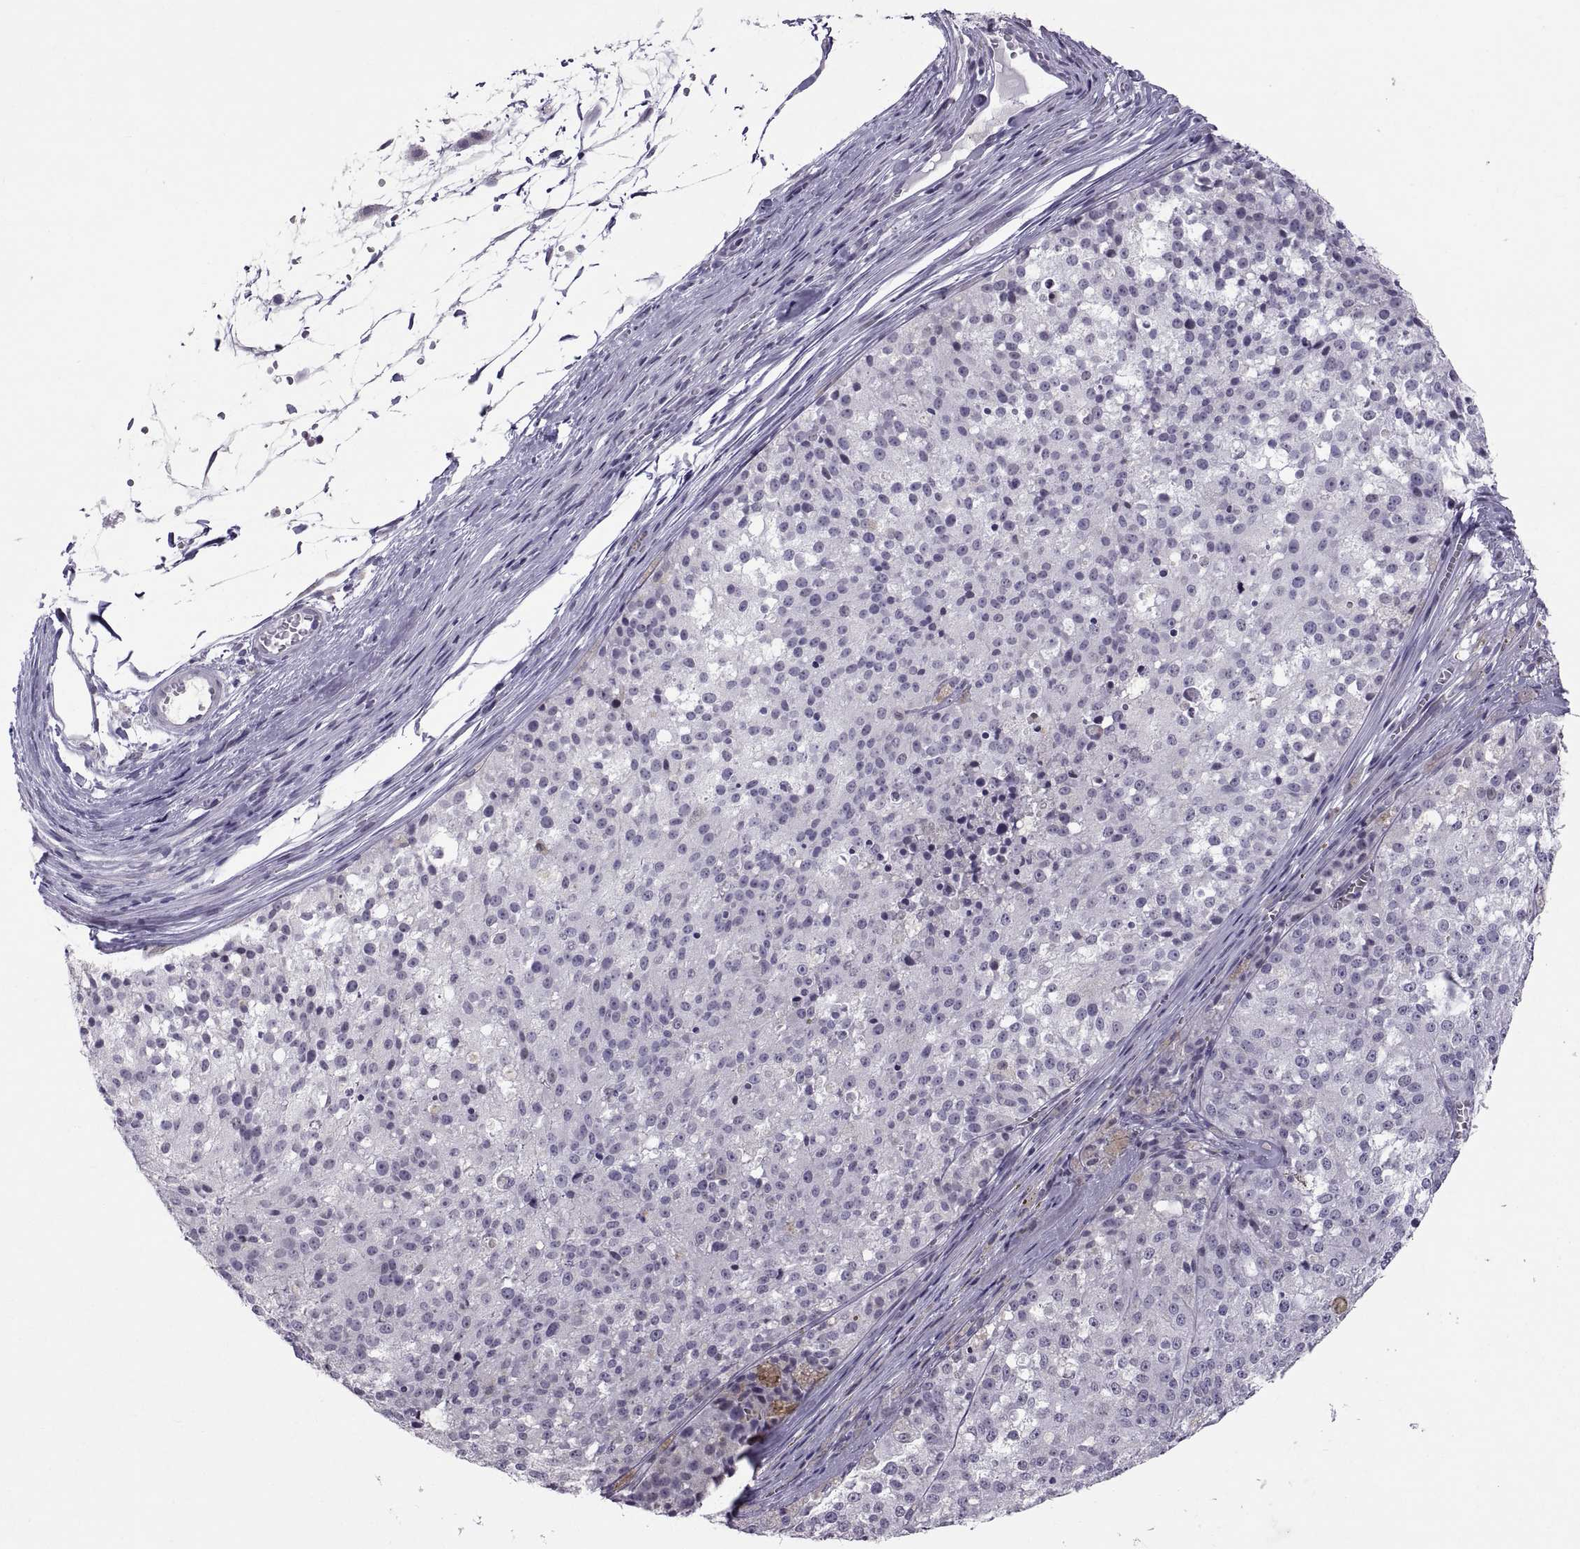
{"staining": {"intensity": "negative", "quantity": "none", "location": "none"}, "tissue": "melanoma", "cell_type": "Tumor cells", "image_type": "cancer", "snomed": [{"axis": "morphology", "description": "Malignant melanoma, Metastatic site"}, {"axis": "topography", "description": "Lymph node"}], "caption": "Tumor cells show no significant staining in malignant melanoma (metastatic site).", "gene": "KRT77", "patient": {"sex": "female", "age": 64}}